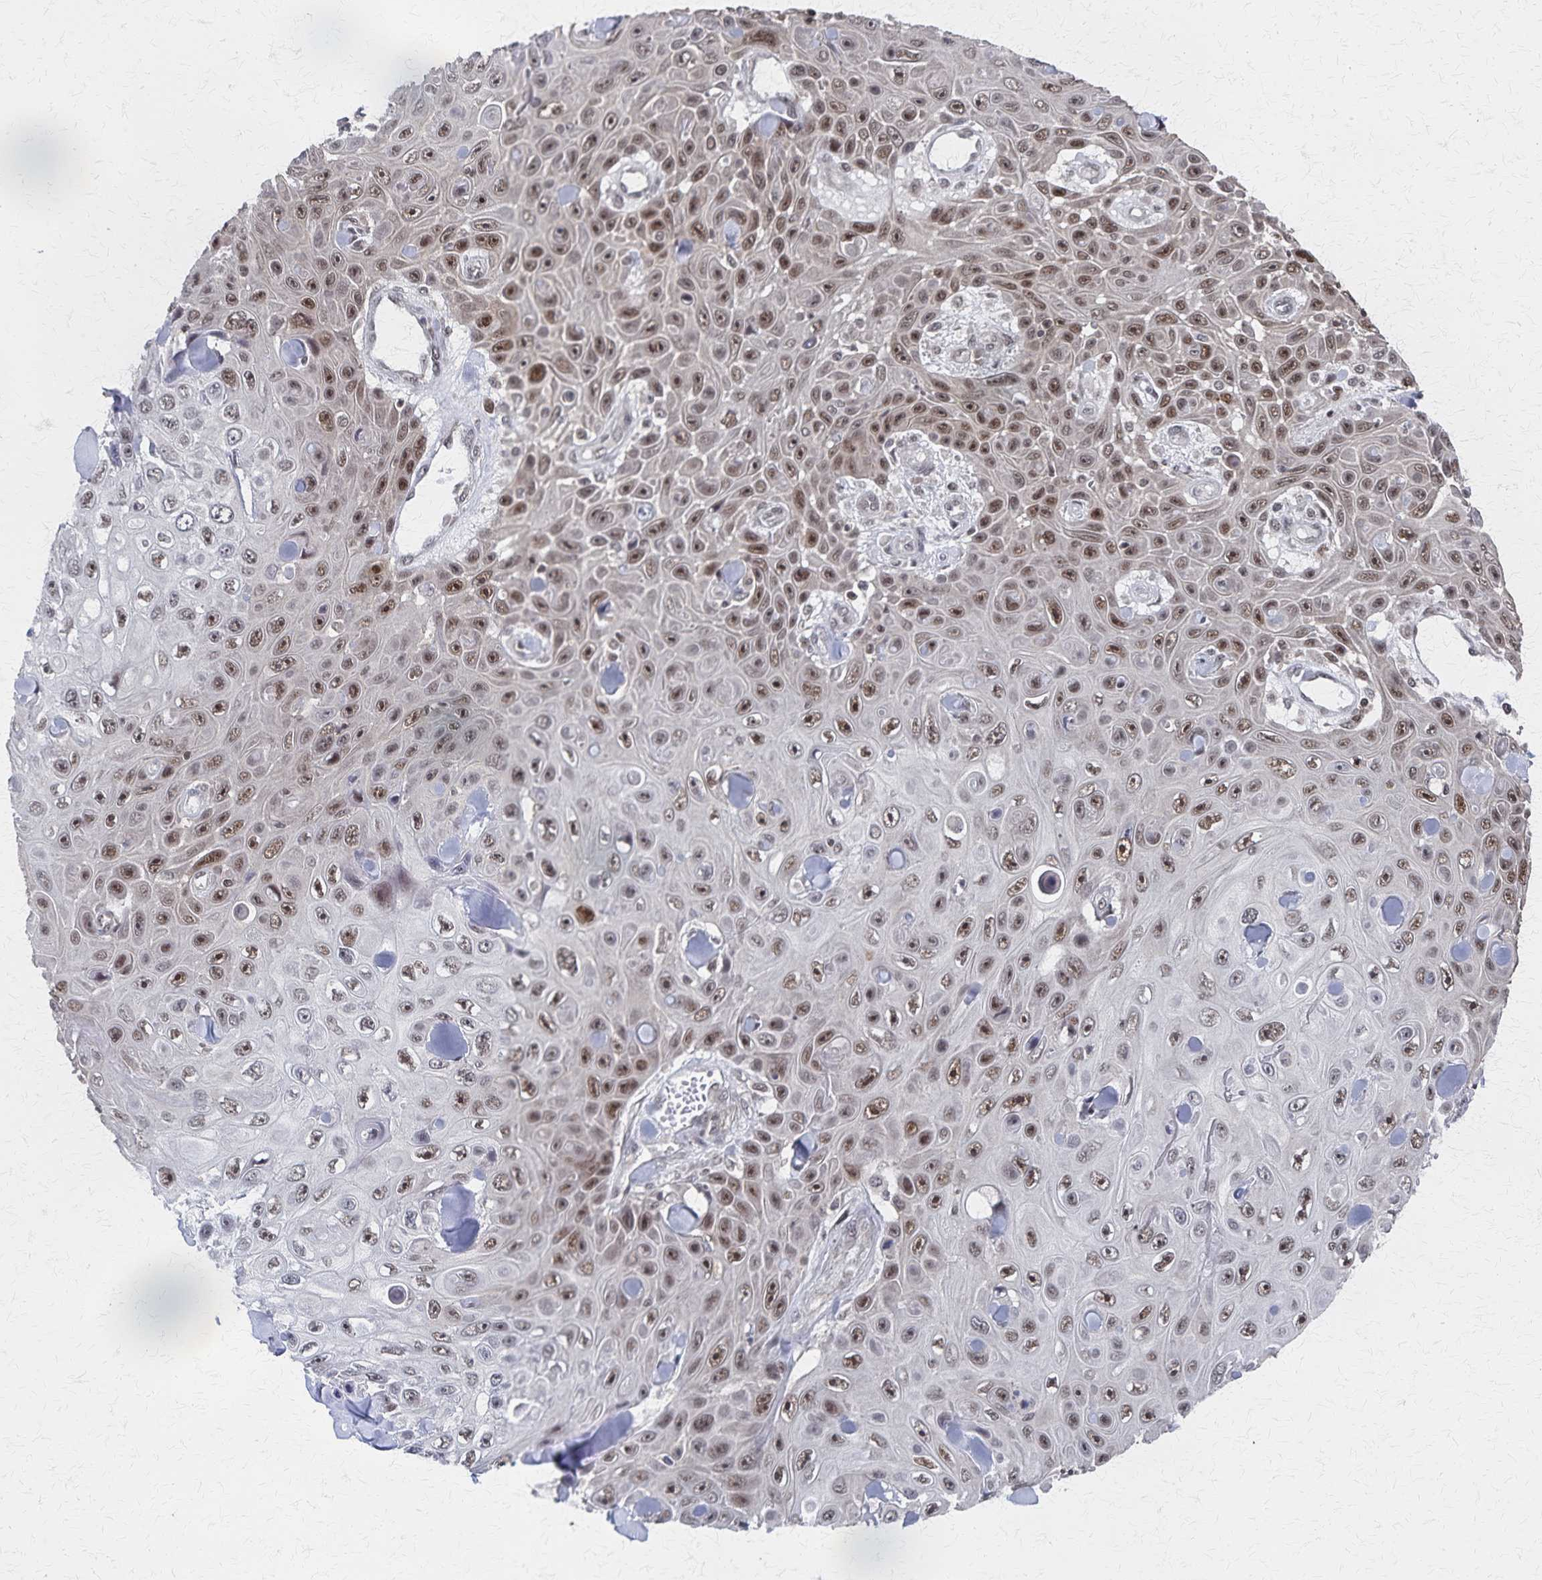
{"staining": {"intensity": "moderate", "quantity": ">75%", "location": "nuclear"}, "tissue": "skin cancer", "cell_type": "Tumor cells", "image_type": "cancer", "snomed": [{"axis": "morphology", "description": "Squamous cell carcinoma, NOS"}, {"axis": "topography", "description": "Skin"}], "caption": "Skin cancer tissue shows moderate nuclear expression in about >75% of tumor cells, visualized by immunohistochemistry.", "gene": "GTF2B", "patient": {"sex": "male", "age": 82}}